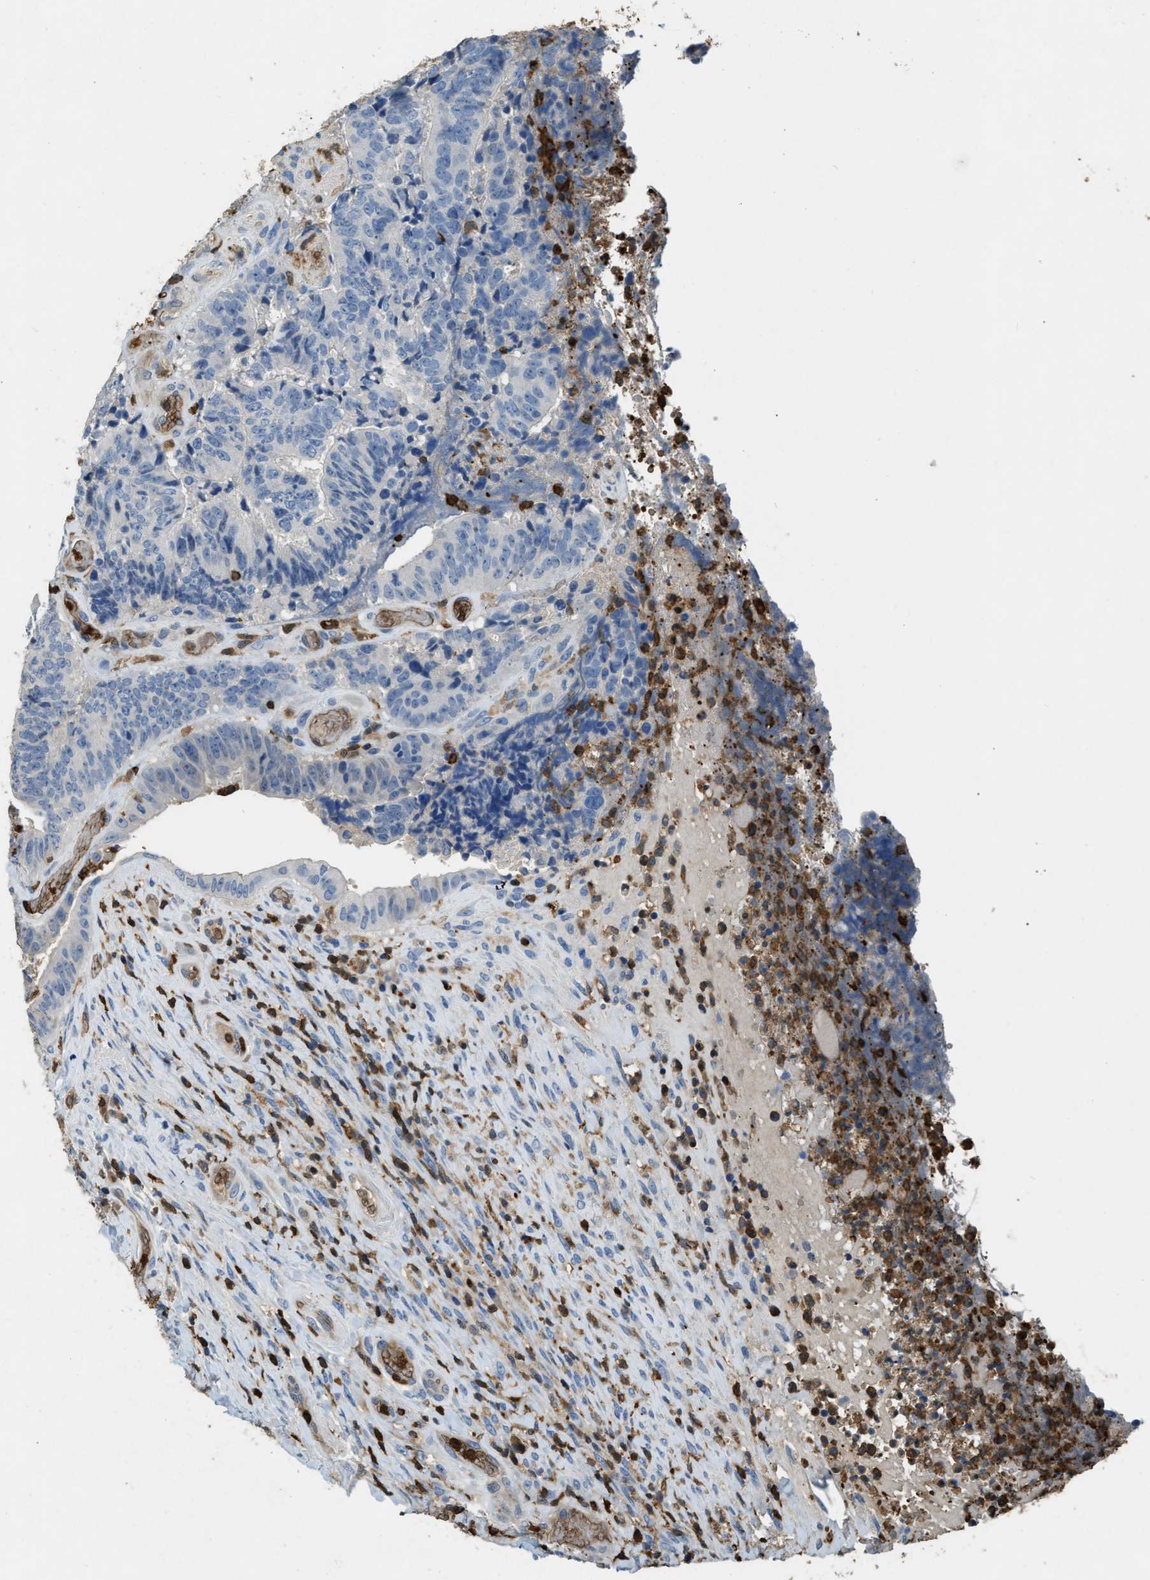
{"staining": {"intensity": "negative", "quantity": "none", "location": "none"}, "tissue": "colorectal cancer", "cell_type": "Tumor cells", "image_type": "cancer", "snomed": [{"axis": "morphology", "description": "Adenocarcinoma, NOS"}, {"axis": "topography", "description": "Rectum"}], "caption": "This is a micrograph of immunohistochemistry staining of colorectal cancer (adenocarcinoma), which shows no staining in tumor cells.", "gene": "ARHGDIB", "patient": {"sex": "male", "age": 72}}